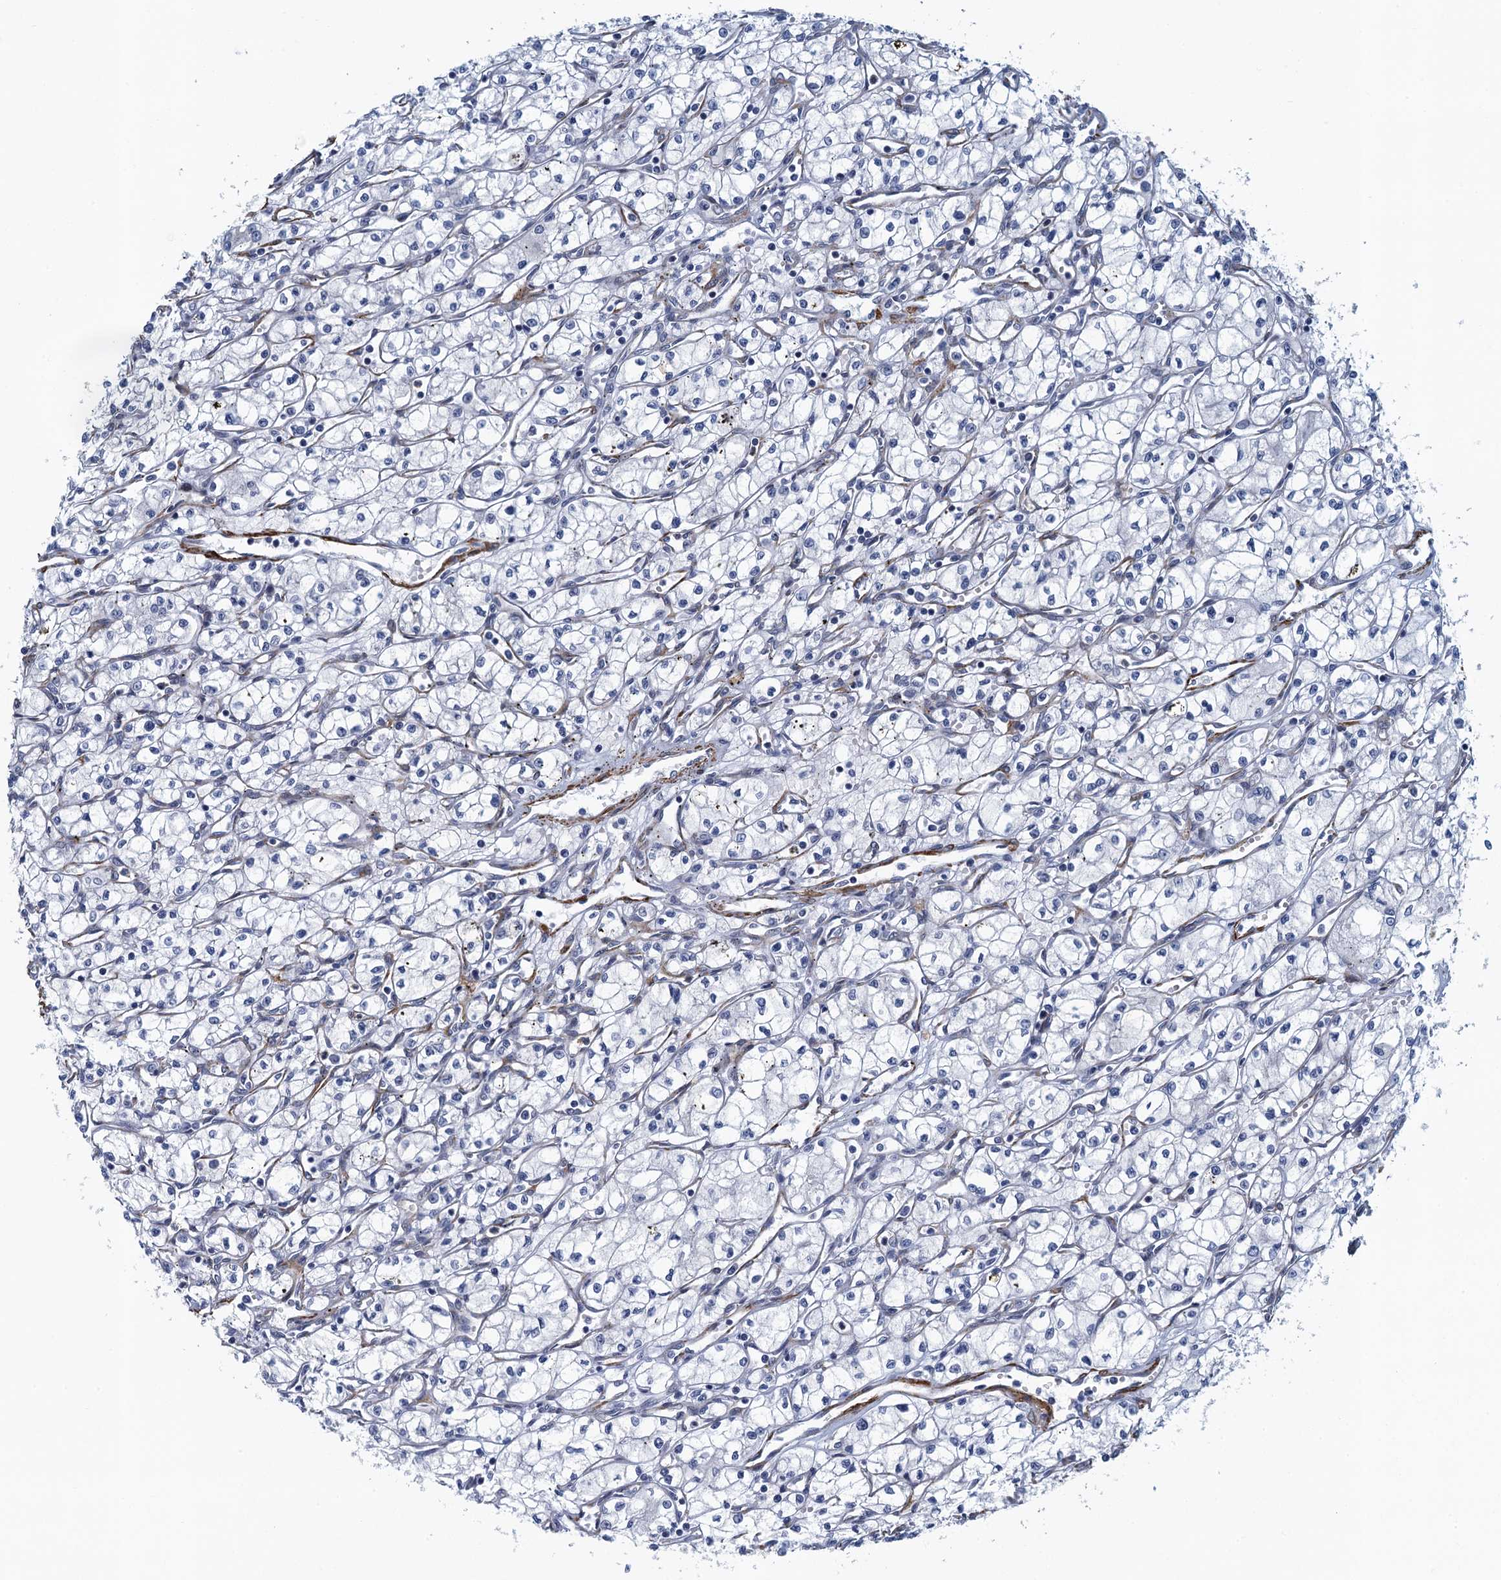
{"staining": {"intensity": "negative", "quantity": "none", "location": "none"}, "tissue": "renal cancer", "cell_type": "Tumor cells", "image_type": "cancer", "snomed": [{"axis": "morphology", "description": "Adenocarcinoma, NOS"}, {"axis": "topography", "description": "Kidney"}], "caption": "Renal cancer was stained to show a protein in brown. There is no significant positivity in tumor cells. The staining was performed using DAB (3,3'-diaminobenzidine) to visualize the protein expression in brown, while the nuclei were stained in blue with hematoxylin (Magnification: 20x).", "gene": "ALG2", "patient": {"sex": "male", "age": 59}}